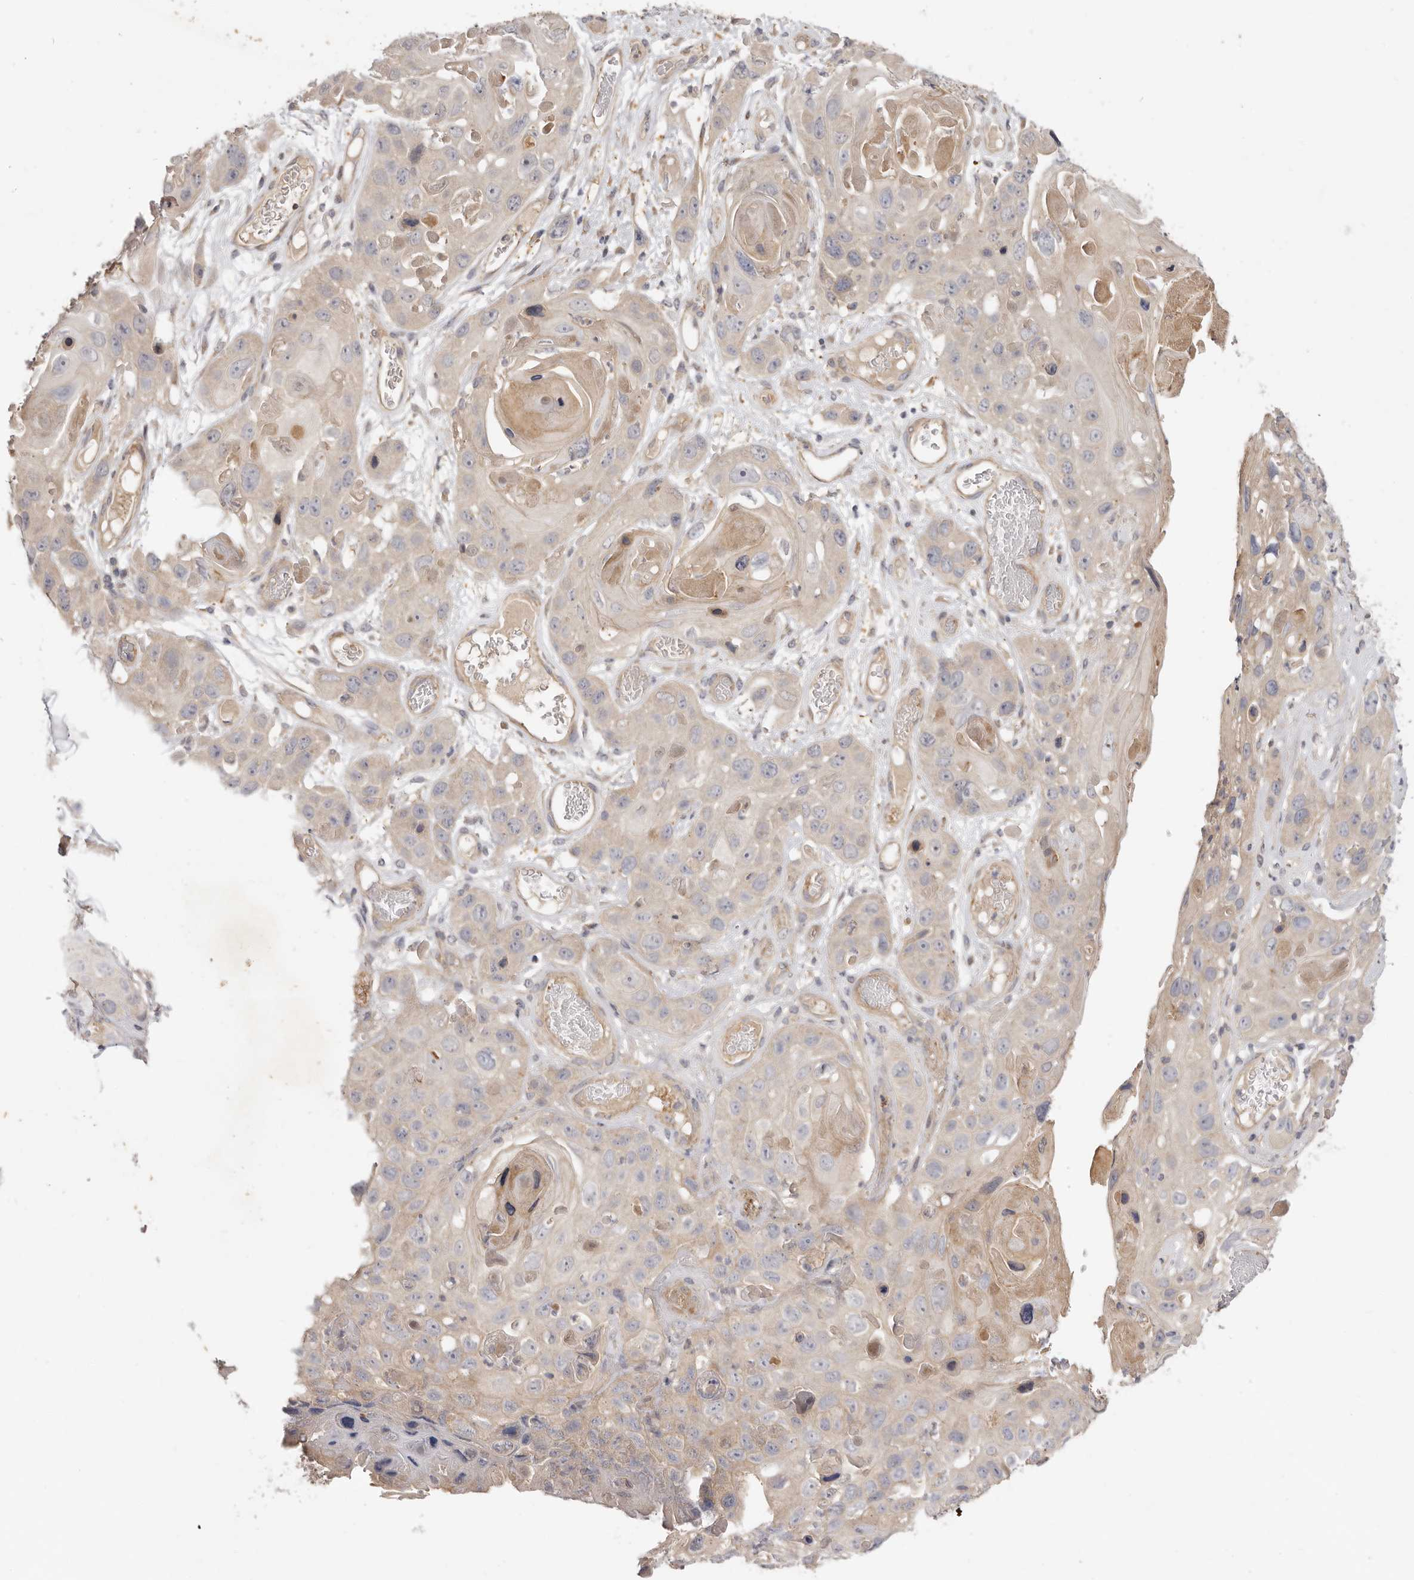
{"staining": {"intensity": "negative", "quantity": "none", "location": "none"}, "tissue": "skin cancer", "cell_type": "Tumor cells", "image_type": "cancer", "snomed": [{"axis": "morphology", "description": "Squamous cell carcinoma, NOS"}, {"axis": "topography", "description": "Skin"}], "caption": "This image is of skin cancer stained with immunohistochemistry to label a protein in brown with the nuclei are counter-stained blue. There is no expression in tumor cells.", "gene": "ADAMTS9", "patient": {"sex": "male", "age": 55}}